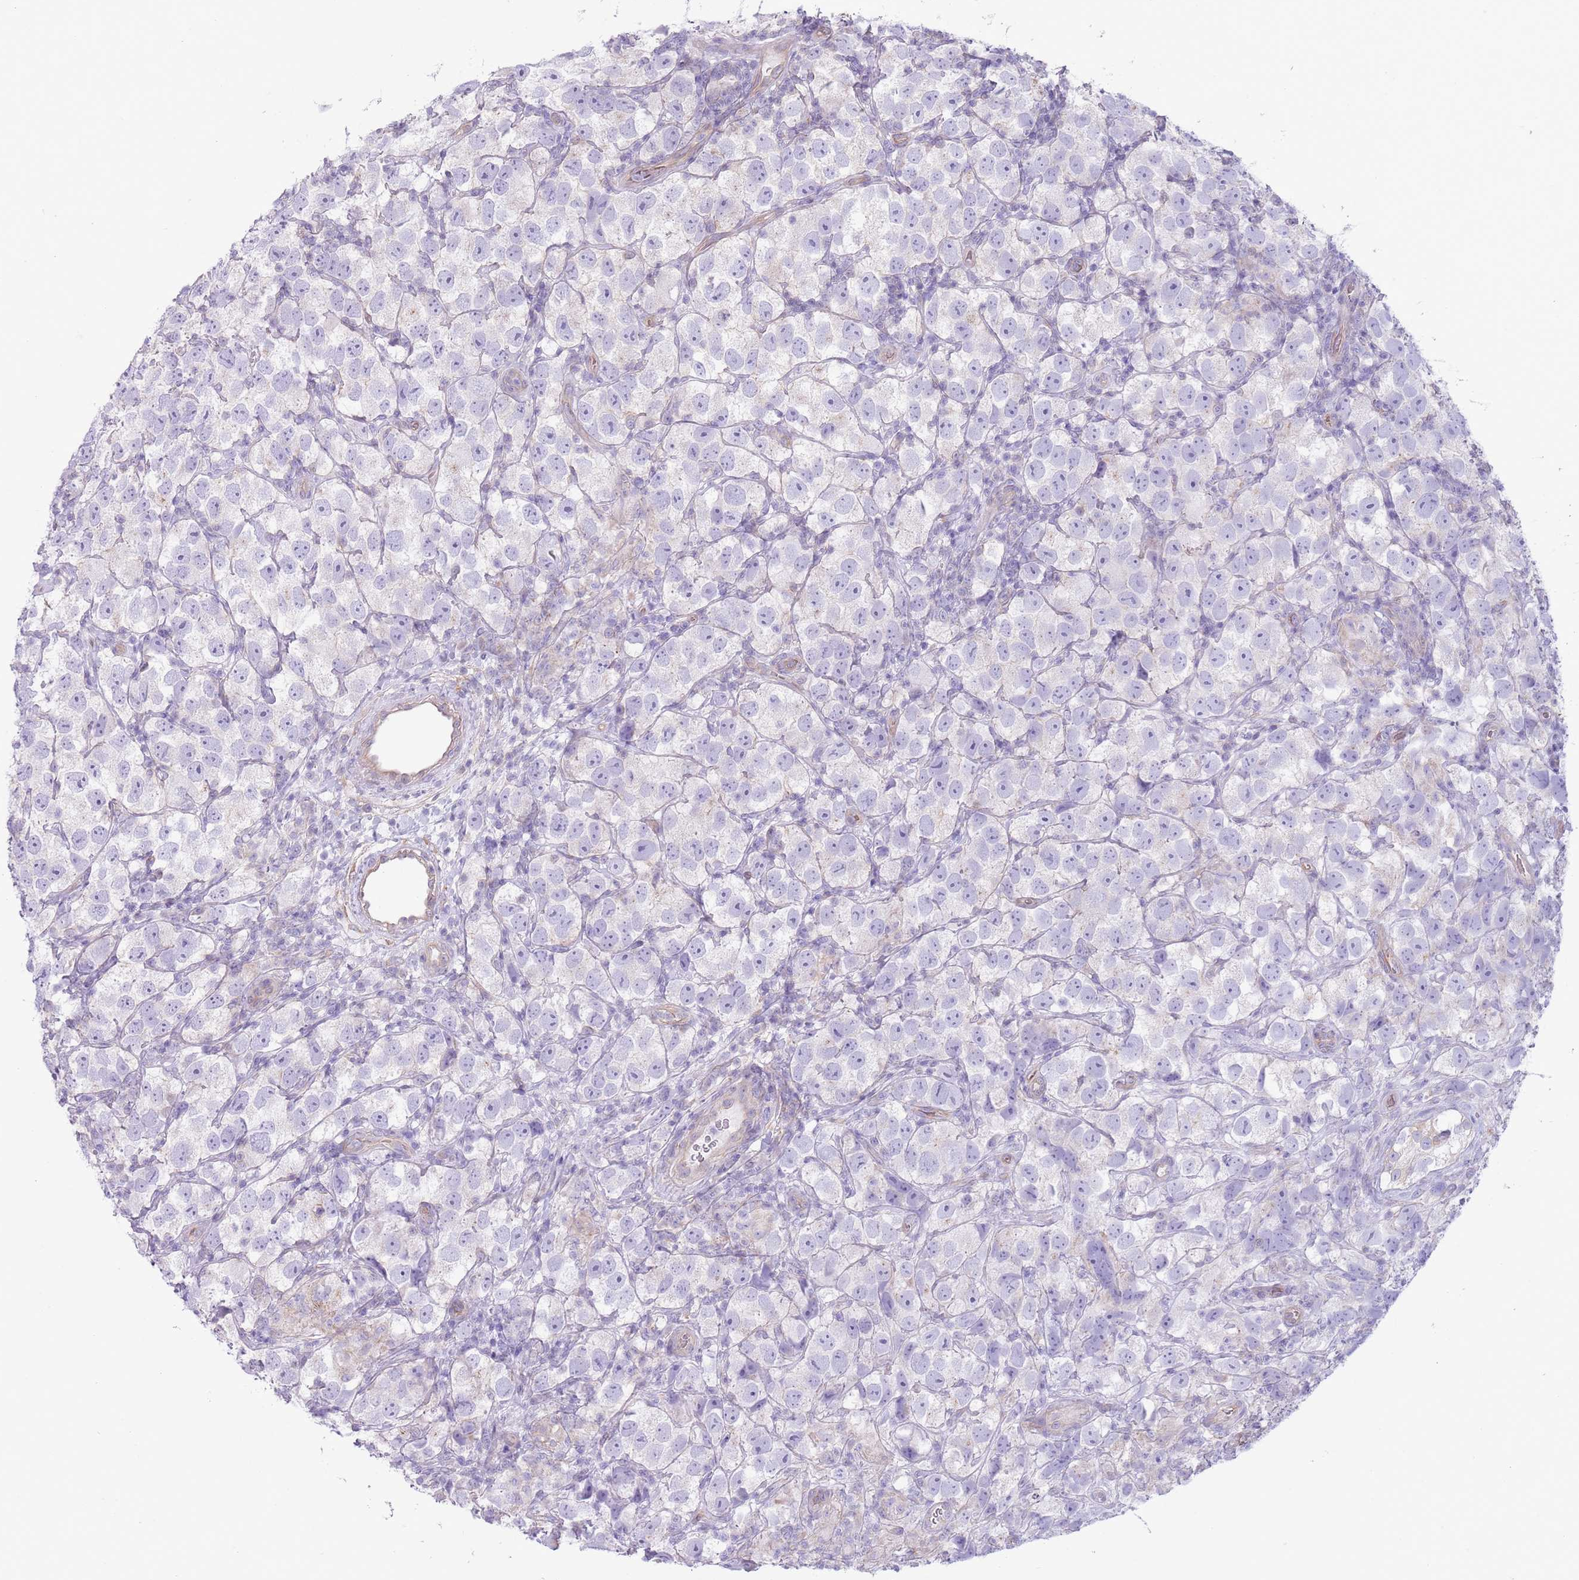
{"staining": {"intensity": "negative", "quantity": "none", "location": "none"}, "tissue": "testis cancer", "cell_type": "Tumor cells", "image_type": "cancer", "snomed": [{"axis": "morphology", "description": "Seminoma, NOS"}, {"axis": "topography", "description": "Testis"}], "caption": "High magnification brightfield microscopy of testis cancer (seminoma) stained with DAB (3,3'-diaminobenzidine) (brown) and counterstained with hematoxylin (blue): tumor cells show no significant expression.", "gene": "RBP3", "patient": {"sex": "male", "age": 26}}